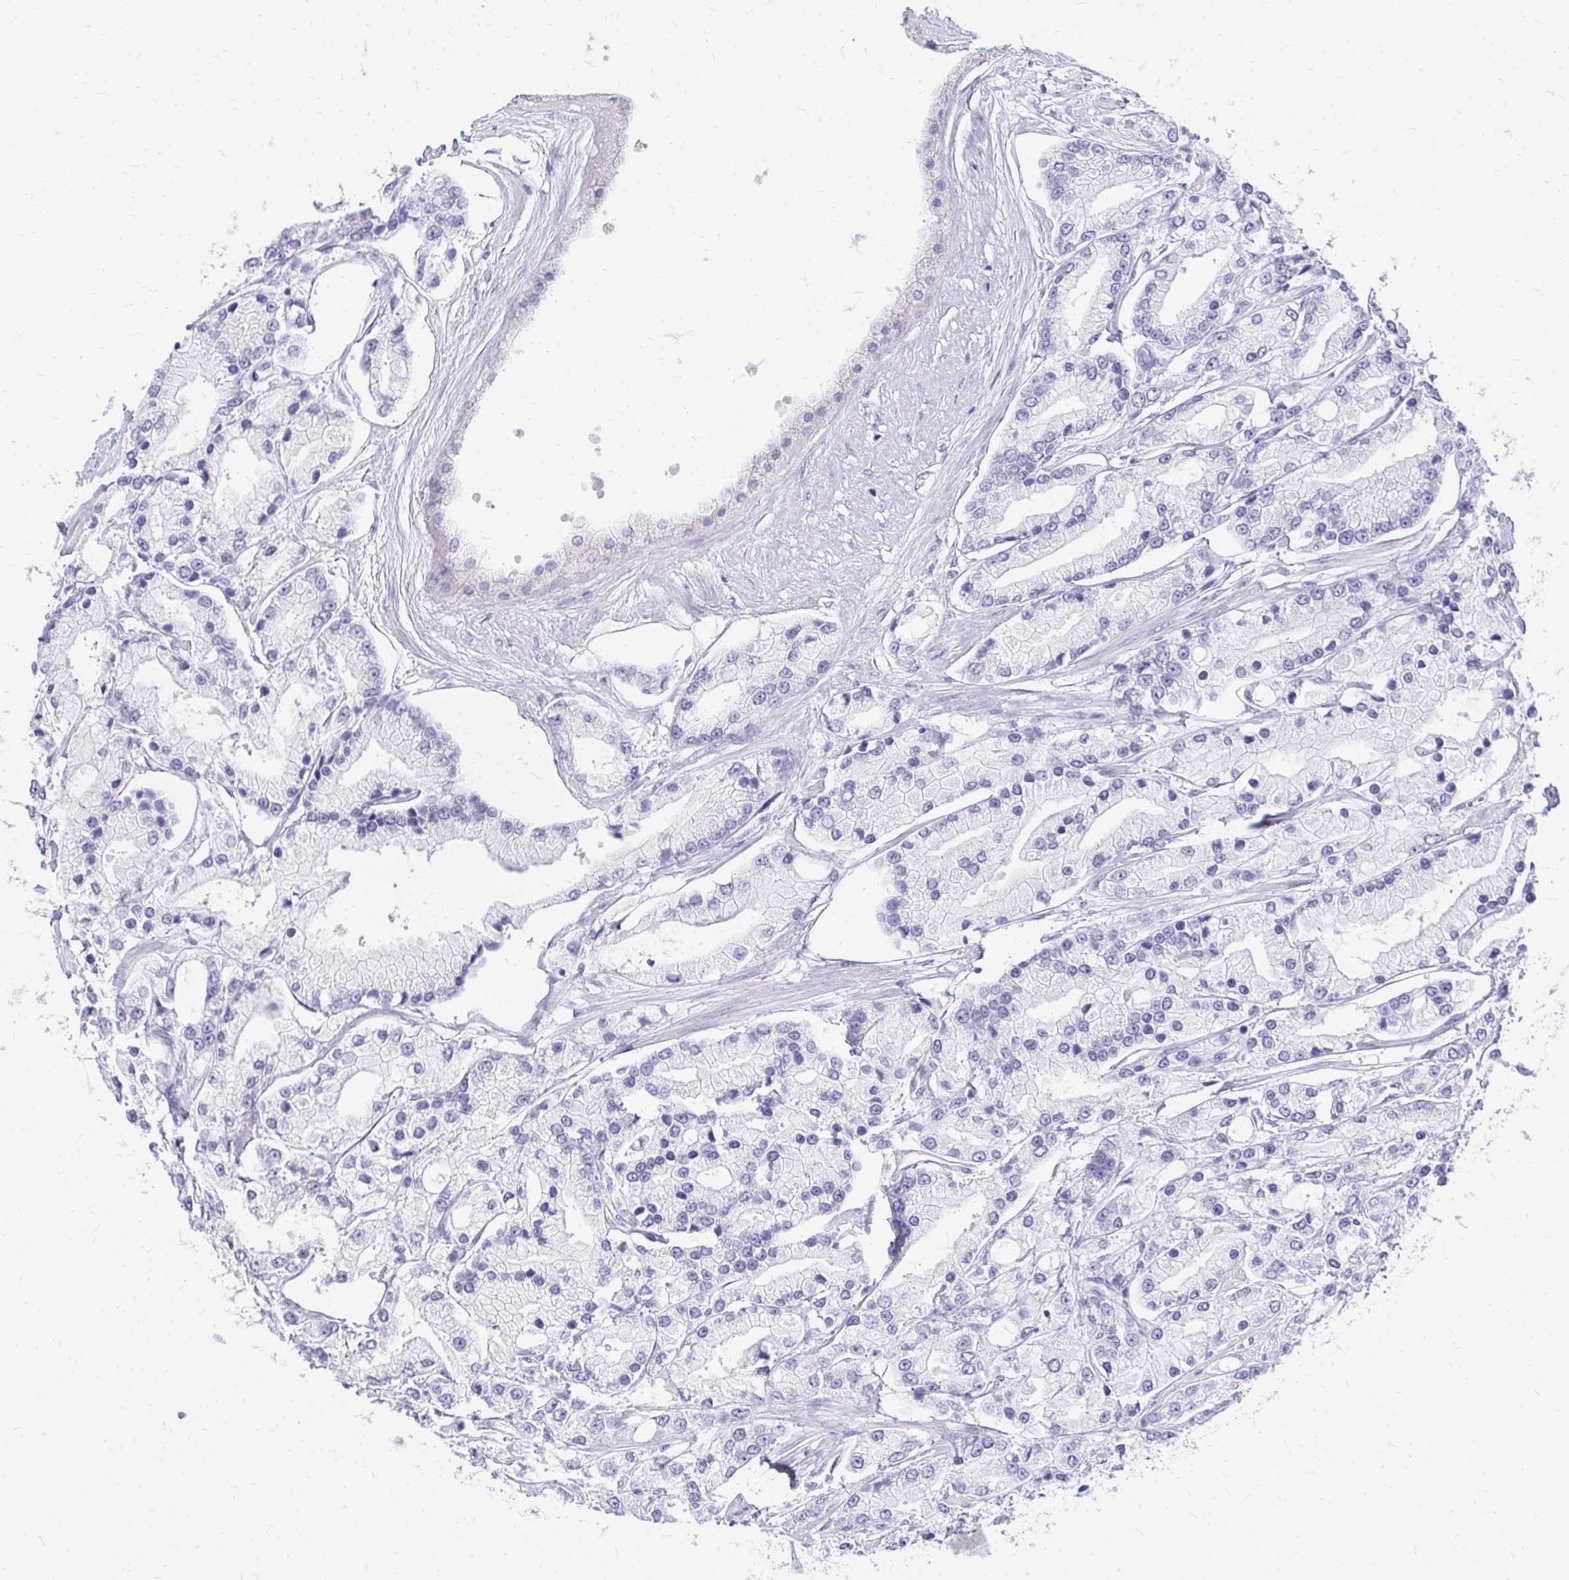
{"staining": {"intensity": "negative", "quantity": "none", "location": "none"}, "tissue": "prostate cancer", "cell_type": "Tumor cells", "image_type": "cancer", "snomed": [{"axis": "morphology", "description": "Adenocarcinoma, High grade"}, {"axis": "topography", "description": "Prostate"}], "caption": "Immunohistochemistry (IHC) histopathology image of human adenocarcinoma (high-grade) (prostate) stained for a protein (brown), which demonstrates no expression in tumor cells.", "gene": "NANOGNB", "patient": {"sex": "male", "age": 66}}